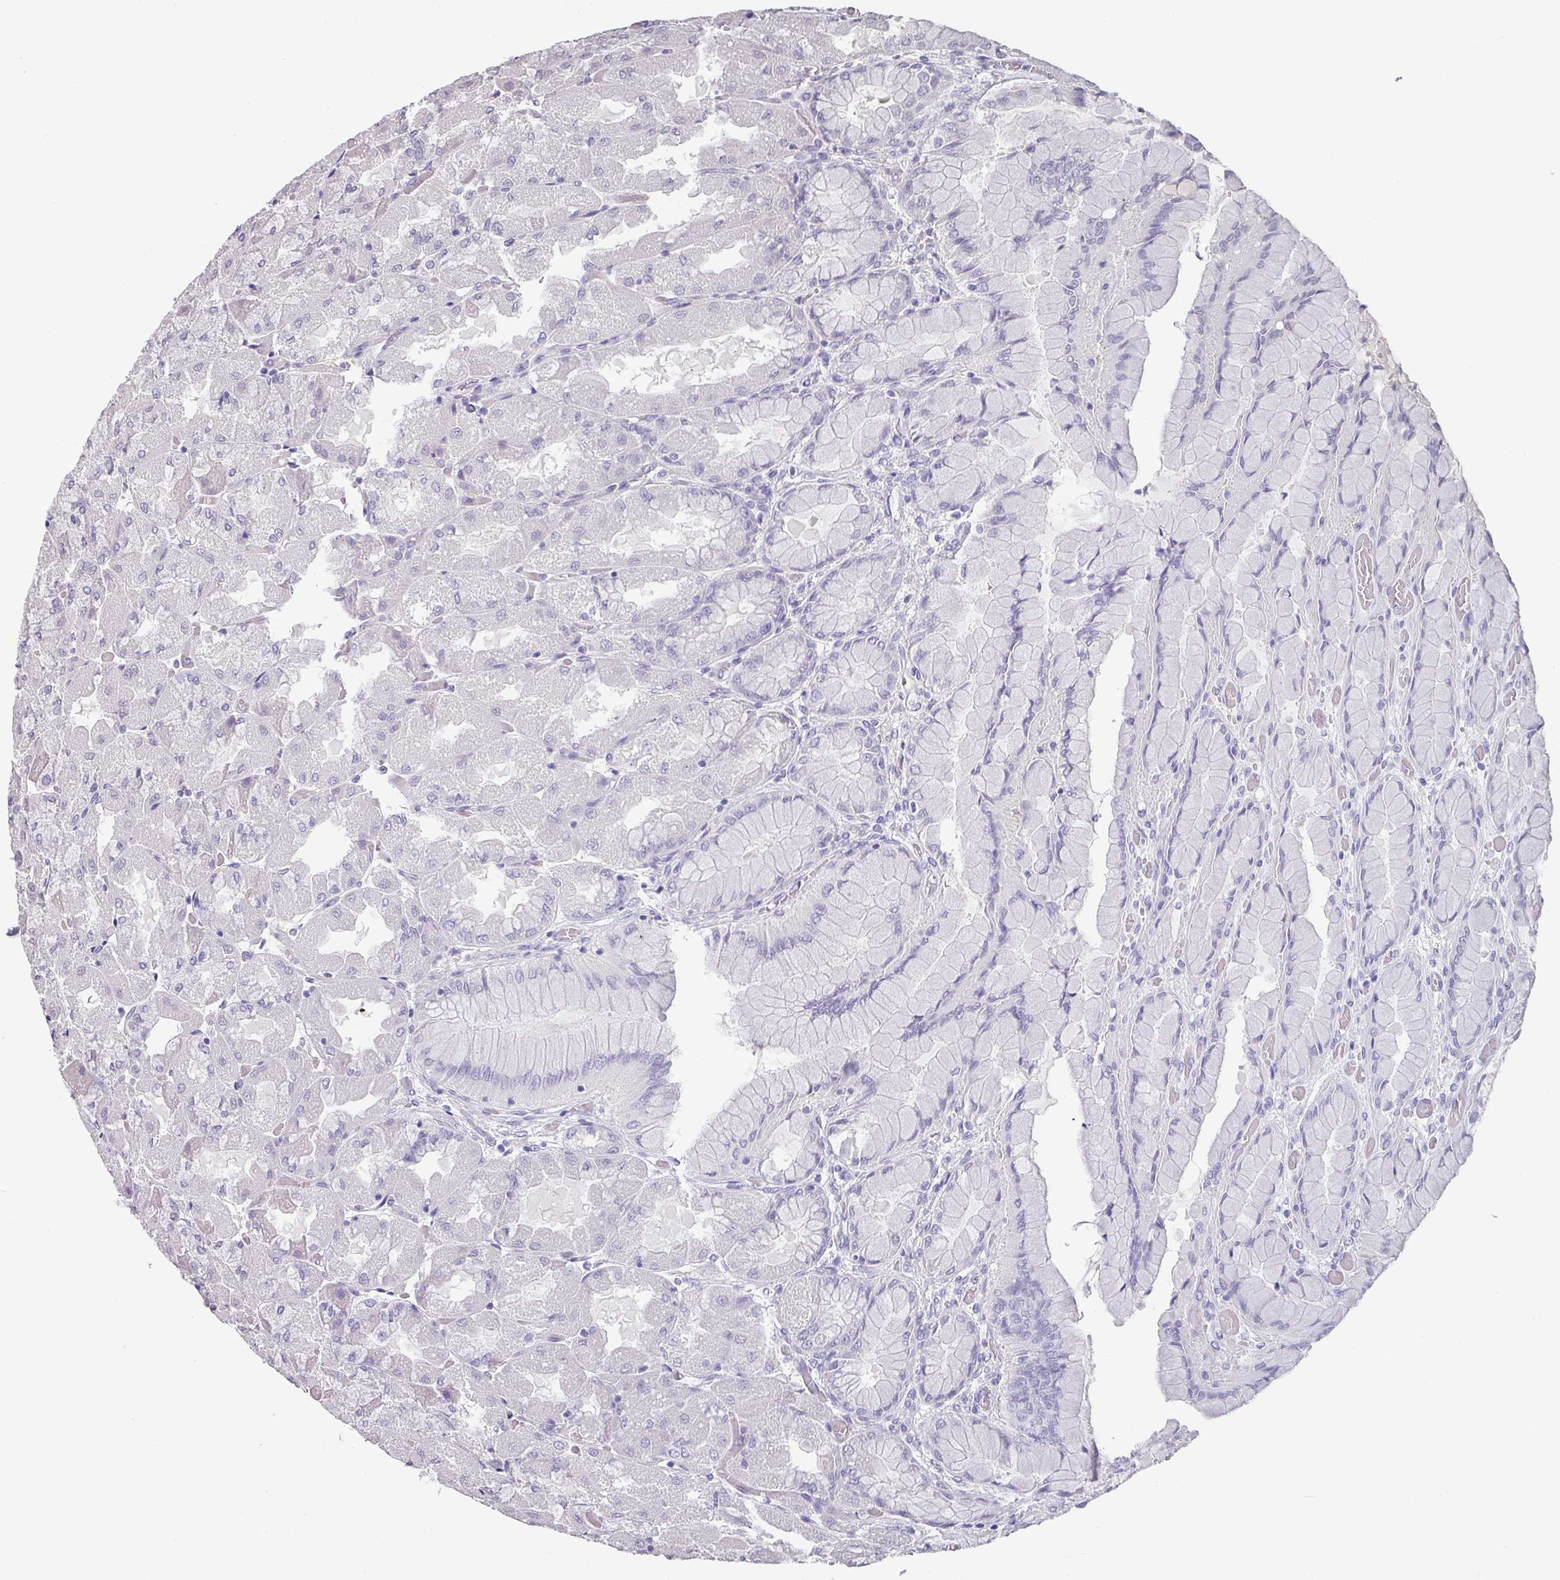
{"staining": {"intensity": "negative", "quantity": "none", "location": "none"}, "tissue": "stomach", "cell_type": "Glandular cells", "image_type": "normal", "snomed": [{"axis": "morphology", "description": "Normal tissue, NOS"}, {"axis": "topography", "description": "Stomach"}], "caption": "The immunohistochemistry (IHC) photomicrograph has no significant positivity in glandular cells of stomach.", "gene": "C1QB", "patient": {"sex": "female", "age": 61}}